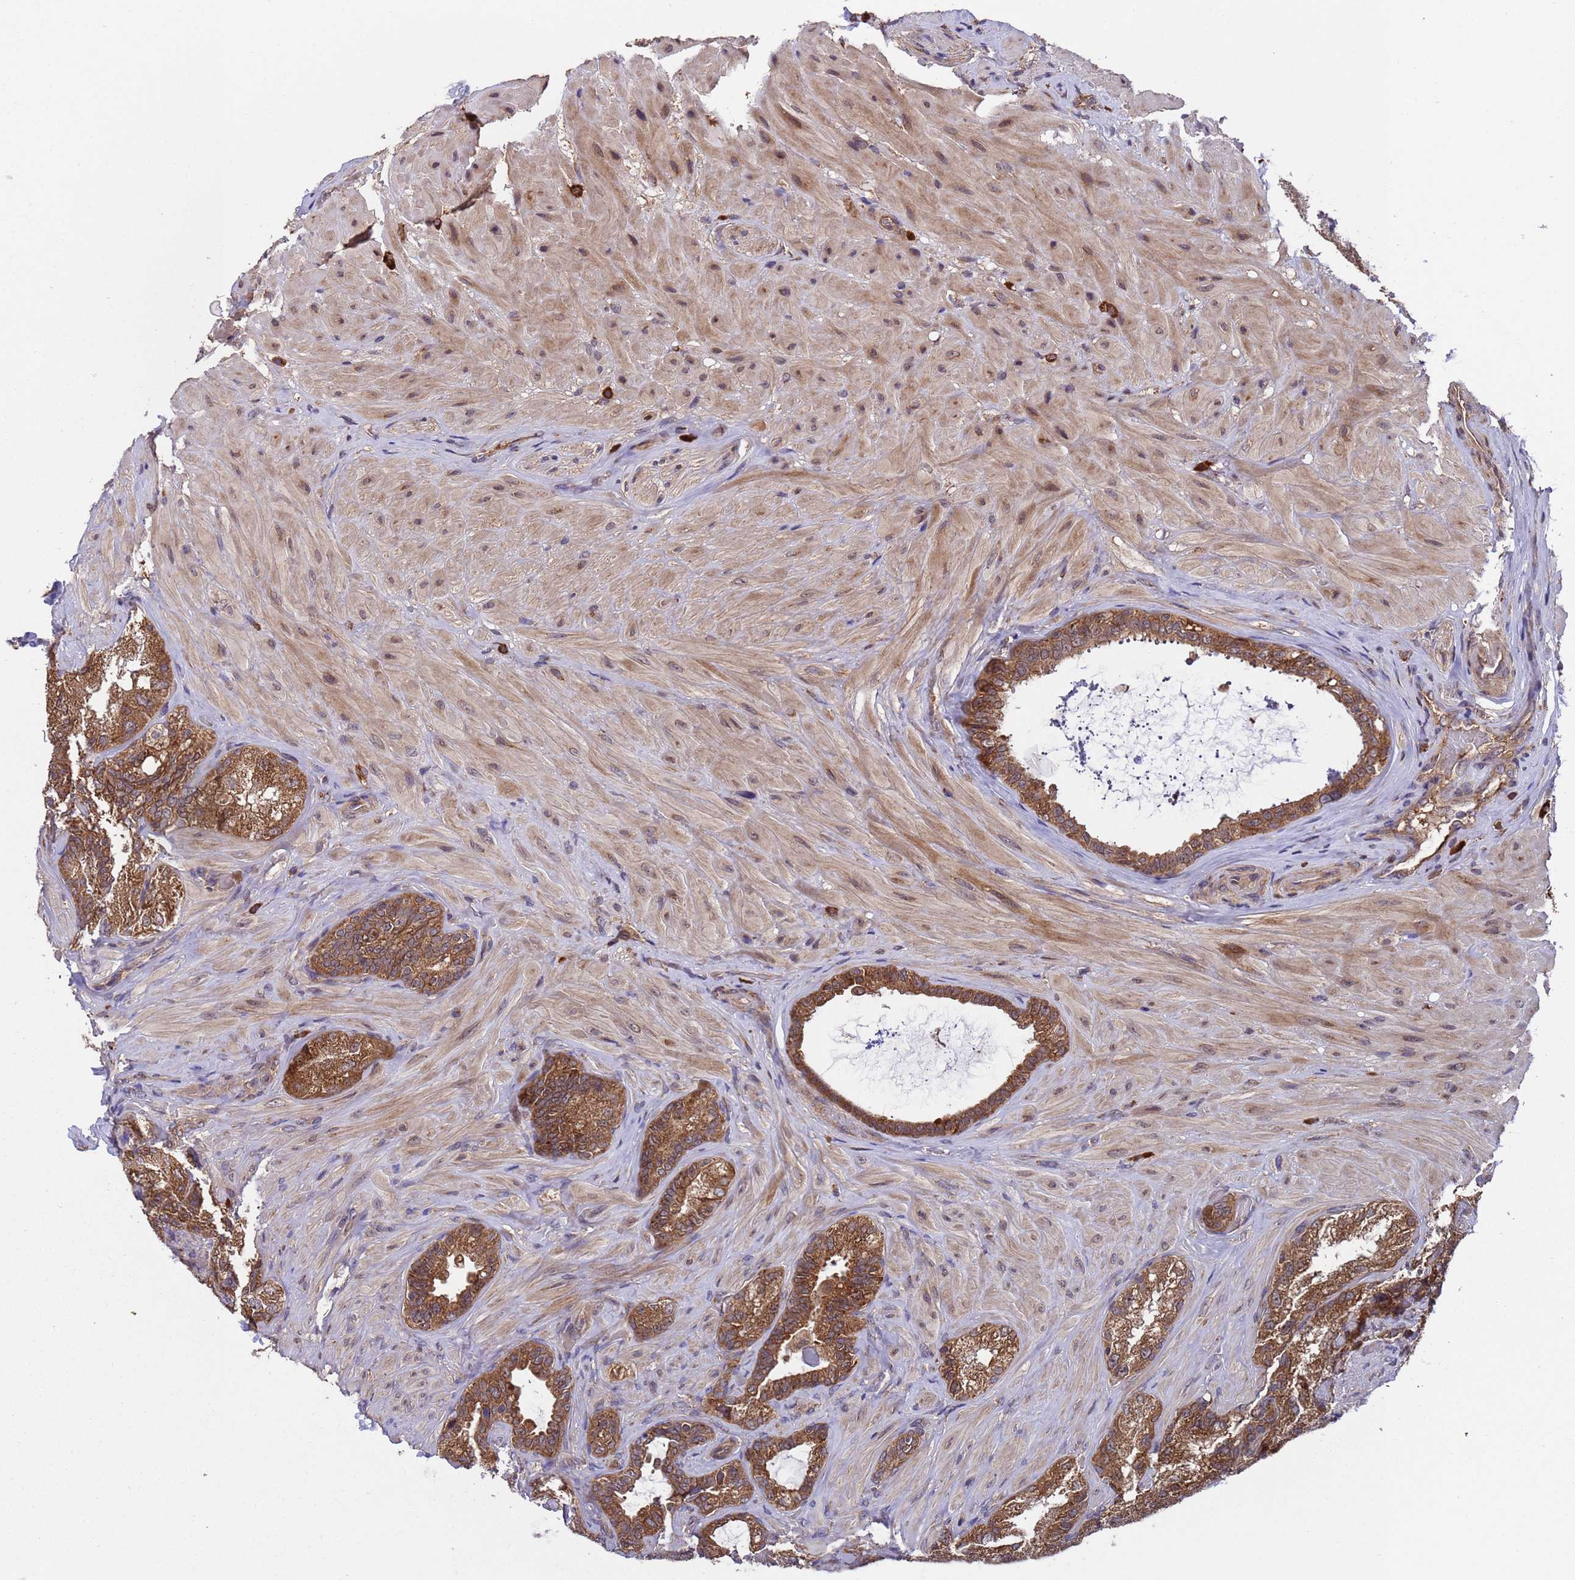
{"staining": {"intensity": "strong", "quantity": ">75%", "location": "cytoplasmic/membranous"}, "tissue": "seminal vesicle", "cell_type": "Glandular cells", "image_type": "normal", "snomed": [{"axis": "morphology", "description": "Normal tissue, NOS"}, {"axis": "topography", "description": "Prostate and seminal vesicle, NOS"}, {"axis": "topography", "description": "Prostate"}, {"axis": "topography", "description": "Seminal veicle"}], "caption": "Glandular cells exhibit high levels of strong cytoplasmic/membranous expression in approximately >75% of cells in normal seminal vesicle.", "gene": "TSR3", "patient": {"sex": "male", "age": 67}}